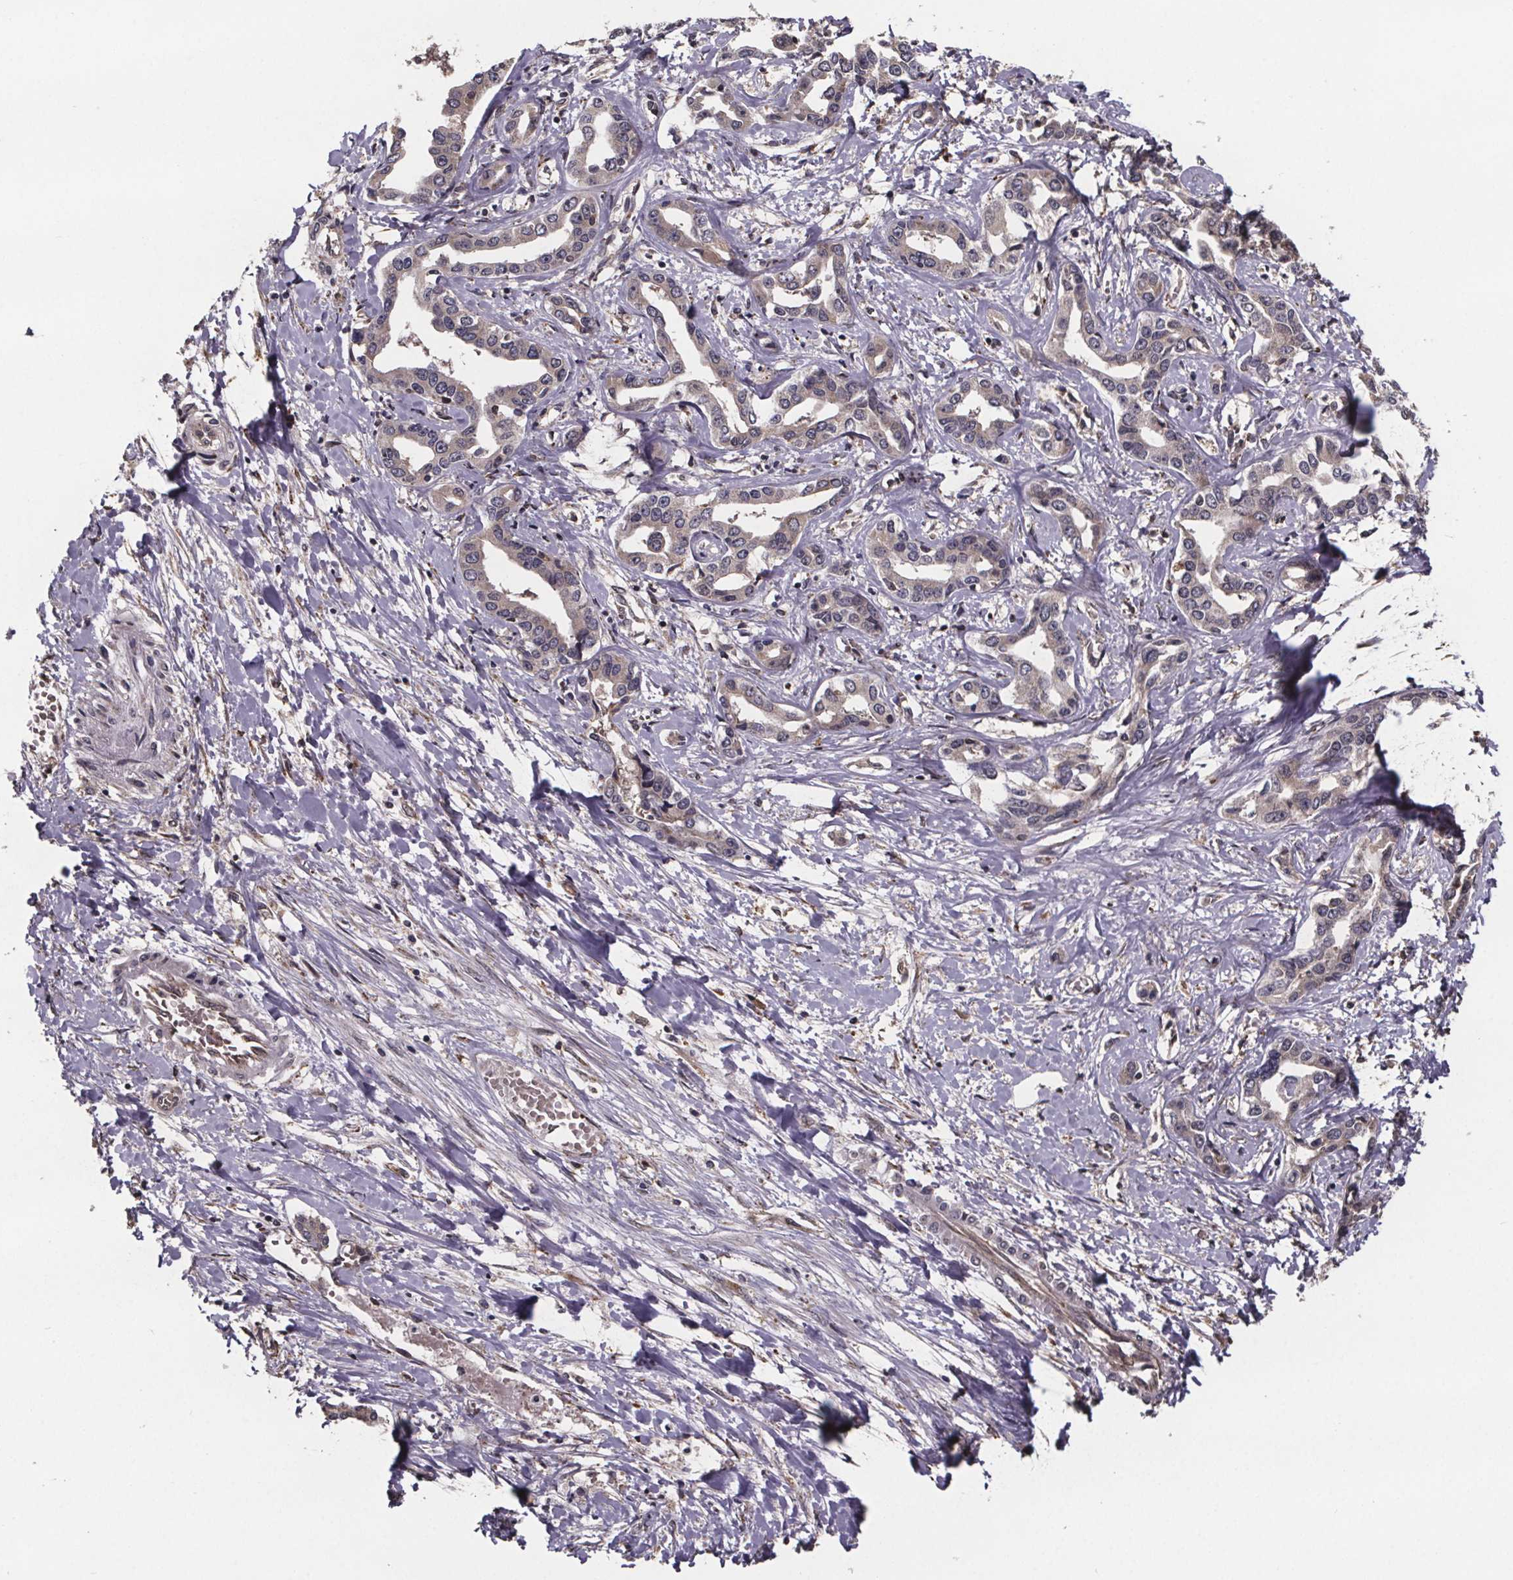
{"staining": {"intensity": "weak", "quantity": "25%-75%", "location": "cytoplasmic/membranous"}, "tissue": "liver cancer", "cell_type": "Tumor cells", "image_type": "cancer", "snomed": [{"axis": "morphology", "description": "Cholangiocarcinoma"}, {"axis": "topography", "description": "Liver"}], "caption": "Tumor cells display low levels of weak cytoplasmic/membranous expression in approximately 25%-75% of cells in human cholangiocarcinoma (liver).", "gene": "SAT1", "patient": {"sex": "male", "age": 59}}